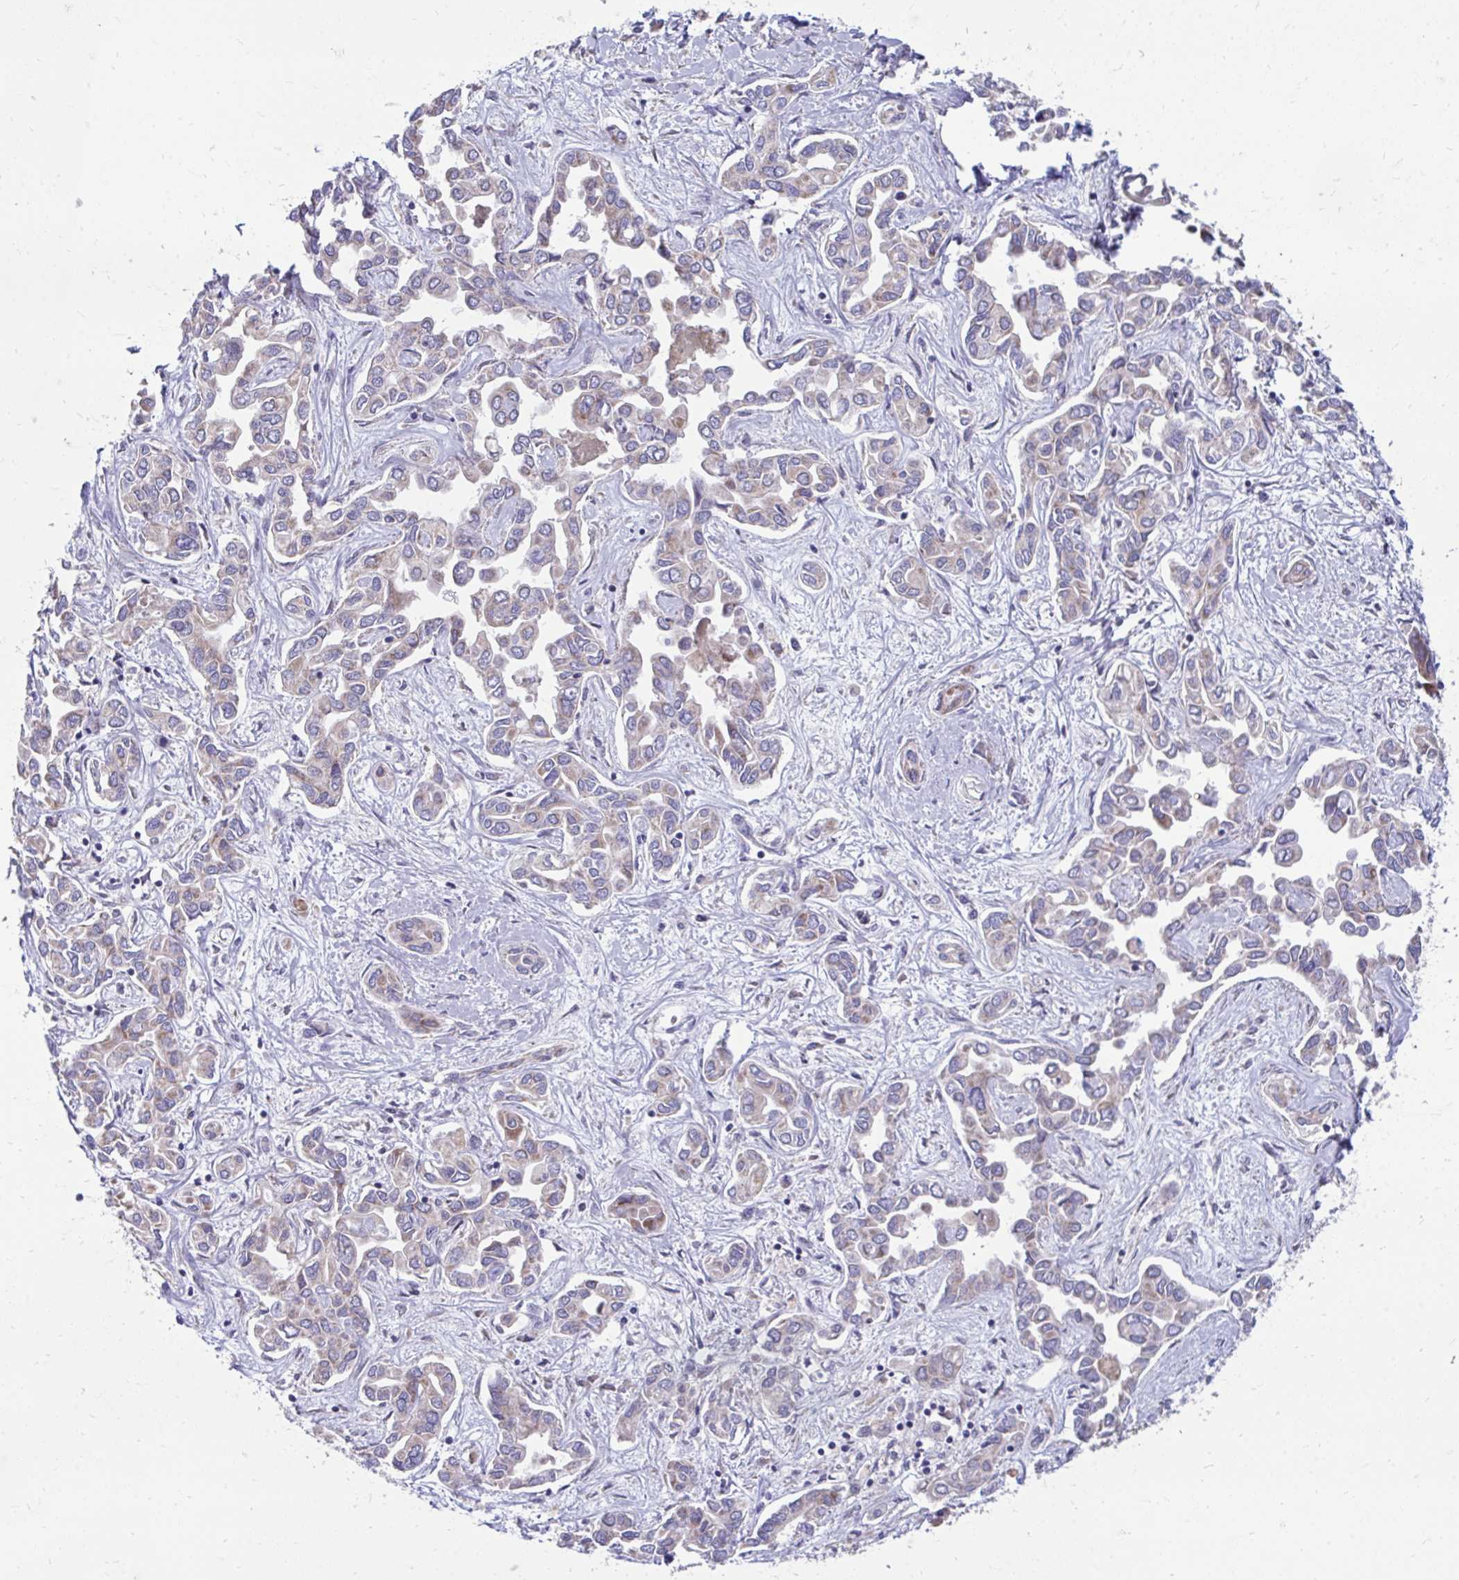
{"staining": {"intensity": "negative", "quantity": "none", "location": "none"}, "tissue": "liver cancer", "cell_type": "Tumor cells", "image_type": "cancer", "snomed": [{"axis": "morphology", "description": "Cholangiocarcinoma"}, {"axis": "topography", "description": "Liver"}], "caption": "Human liver cancer stained for a protein using IHC reveals no staining in tumor cells.", "gene": "LINGO4", "patient": {"sex": "female", "age": 64}}